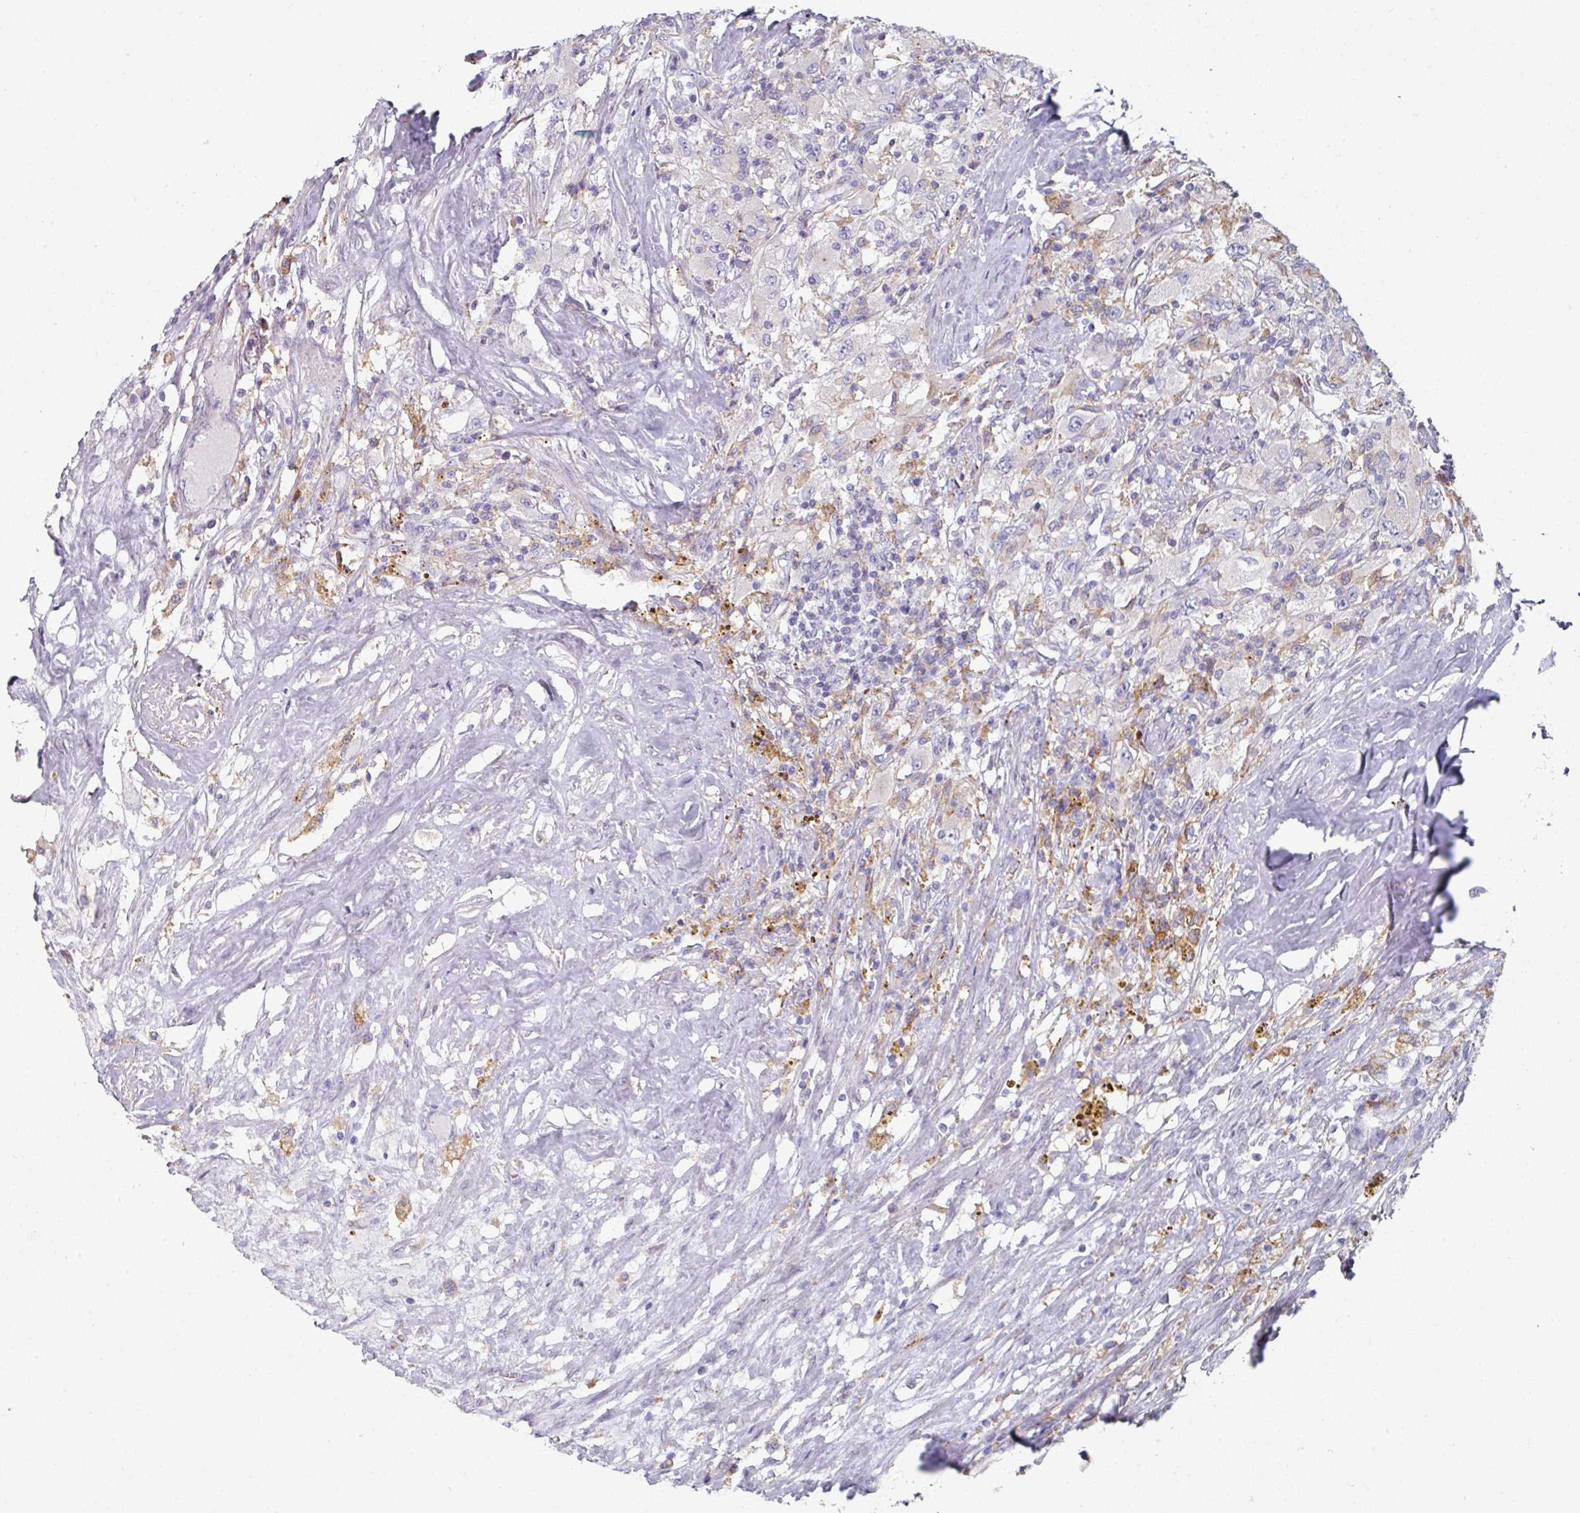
{"staining": {"intensity": "negative", "quantity": "none", "location": "none"}, "tissue": "renal cancer", "cell_type": "Tumor cells", "image_type": "cancer", "snomed": [{"axis": "morphology", "description": "Adenocarcinoma, NOS"}, {"axis": "topography", "description": "Kidney"}], "caption": "This micrograph is of renal cancer stained with IHC to label a protein in brown with the nuclei are counter-stained blue. There is no expression in tumor cells. Brightfield microscopy of immunohistochemistry (IHC) stained with DAB (3,3'-diaminobenzidine) (brown) and hematoxylin (blue), captured at high magnification.", "gene": "WSB2", "patient": {"sex": "female", "age": 67}}